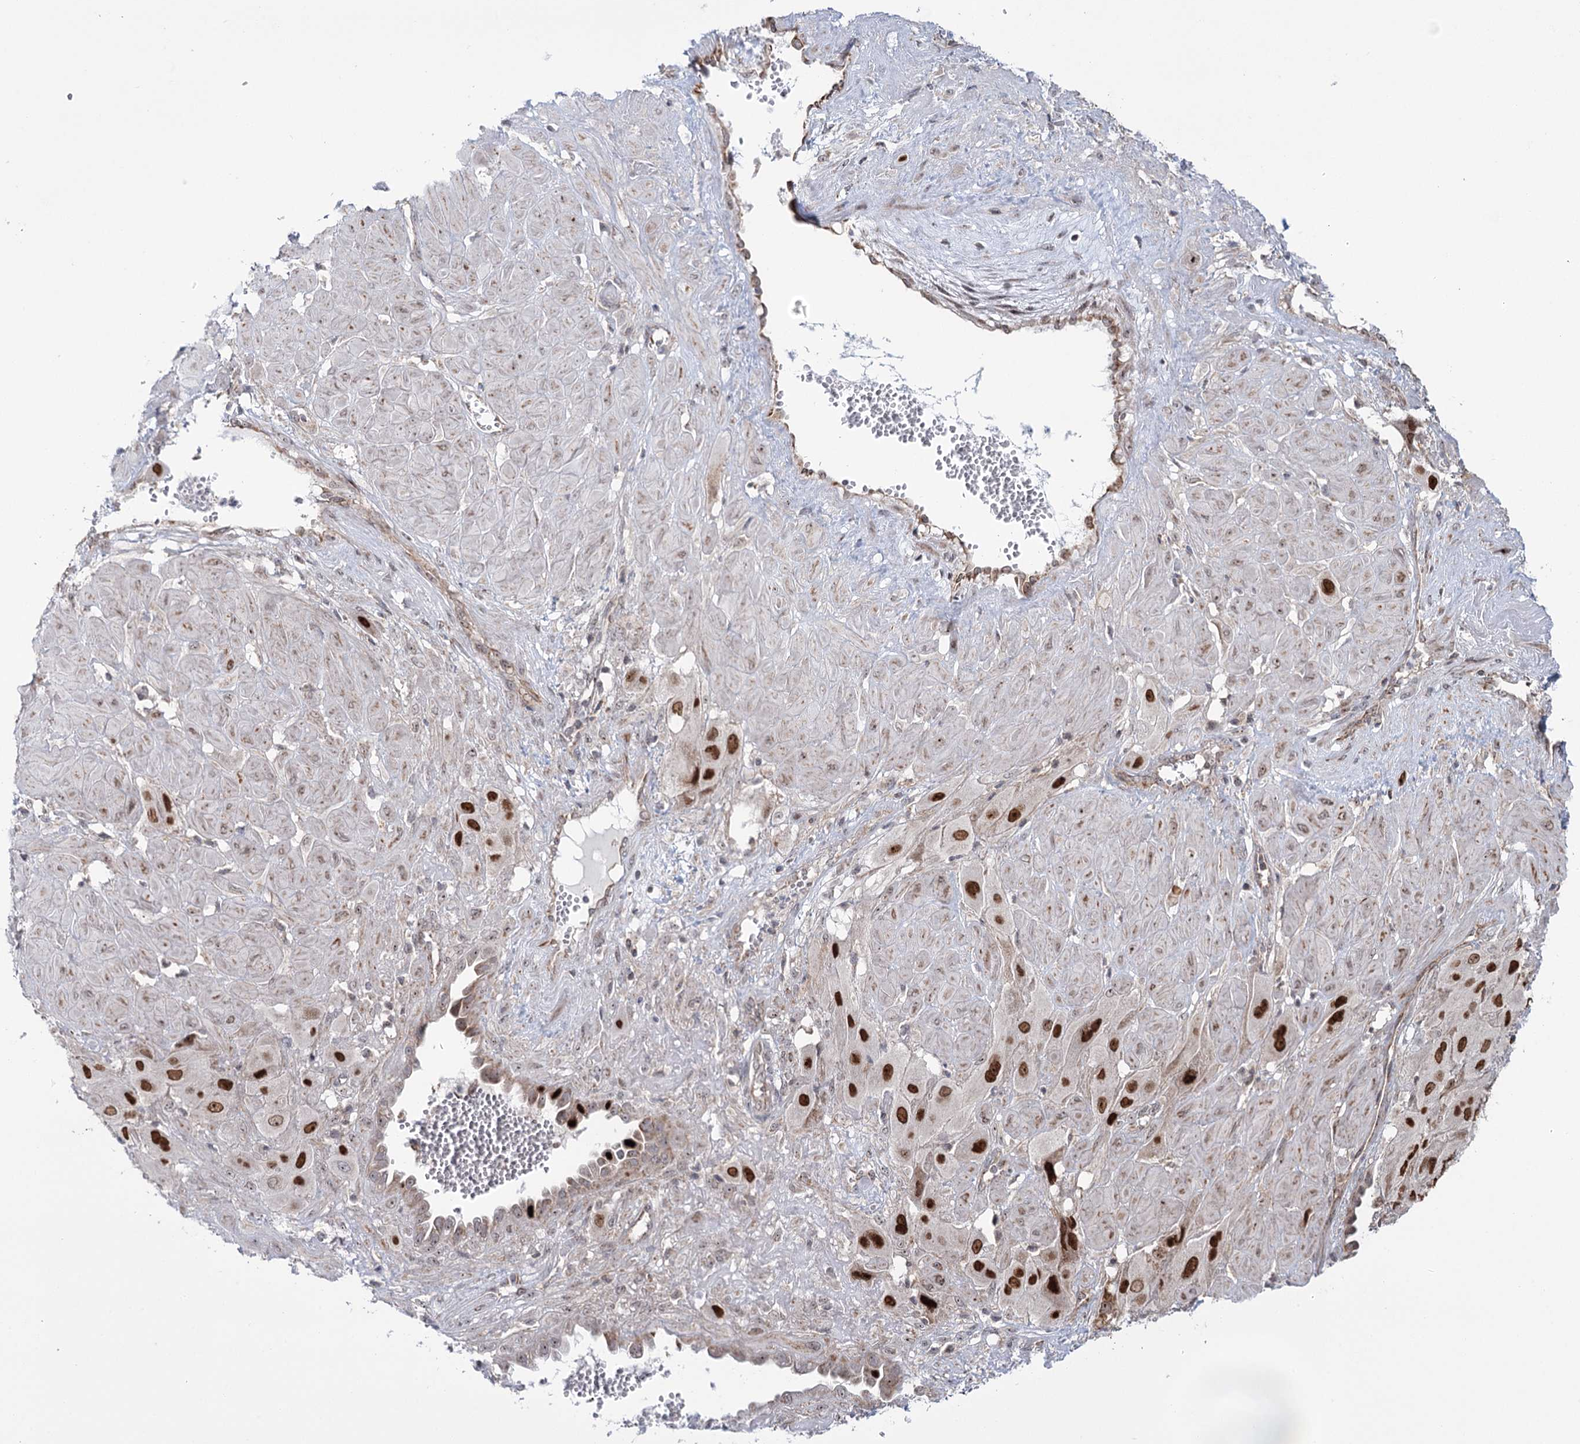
{"staining": {"intensity": "strong", "quantity": ">75%", "location": "nuclear"}, "tissue": "cervical cancer", "cell_type": "Tumor cells", "image_type": "cancer", "snomed": [{"axis": "morphology", "description": "Squamous cell carcinoma, NOS"}, {"axis": "topography", "description": "Cervix"}], "caption": "This micrograph displays IHC staining of cervical squamous cell carcinoma, with high strong nuclear positivity in about >75% of tumor cells.", "gene": "STEEP1", "patient": {"sex": "female", "age": 34}}